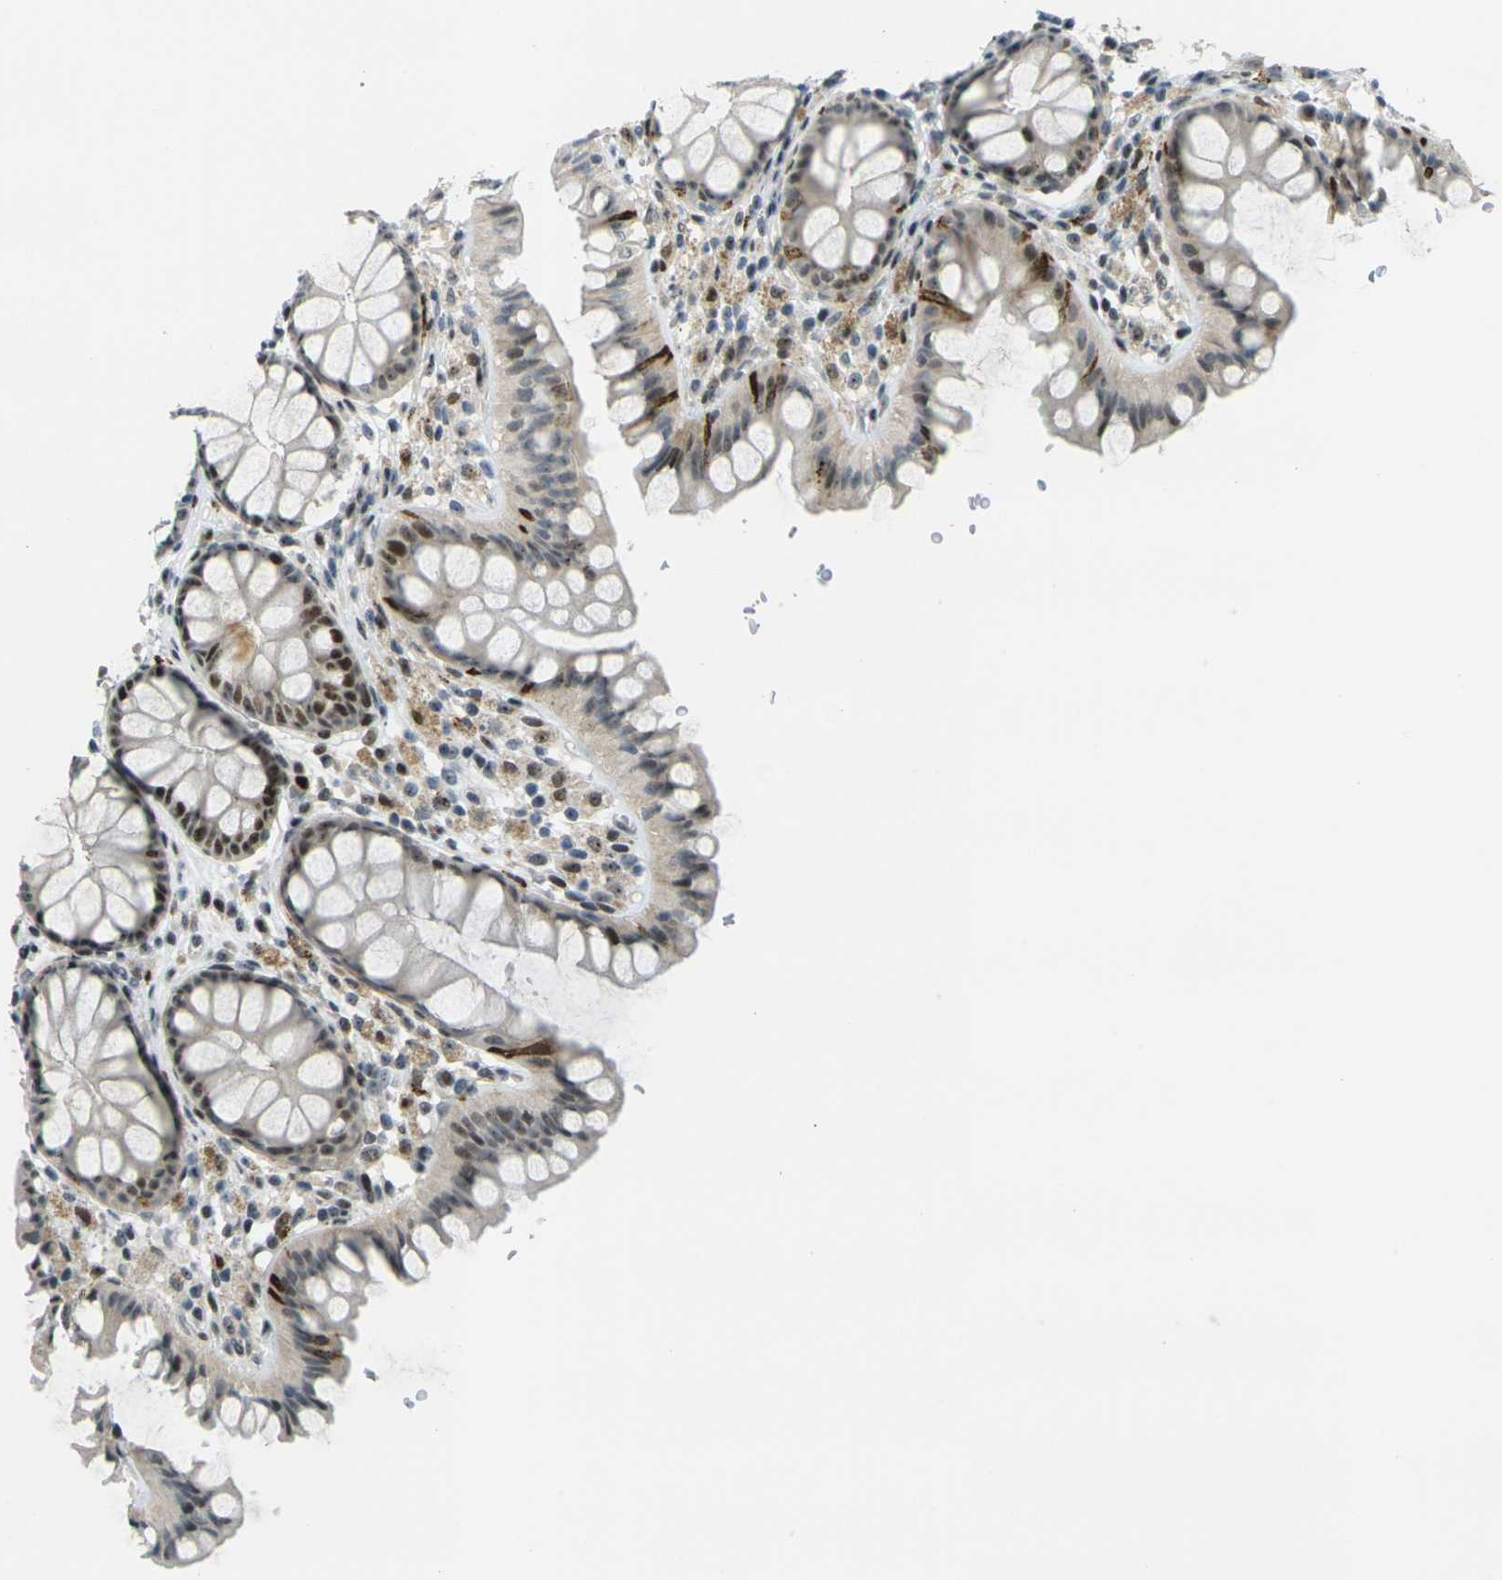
{"staining": {"intensity": "negative", "quantity": "none", "location": "none"}, "tissue": "colon", "cell_type": "Endothelial cells", "image_type": "normal", "snomed": [{"axis": "morphology", "description": "Normal tissue, NOS"}, {"axis": "topography", "description": "Colon"}], "caption": "The IHC photomicrograph has no significant expression in endothelial cells of colon.", "gene": "UBE2C", "patient": {"sex": "female", "age": 55}}